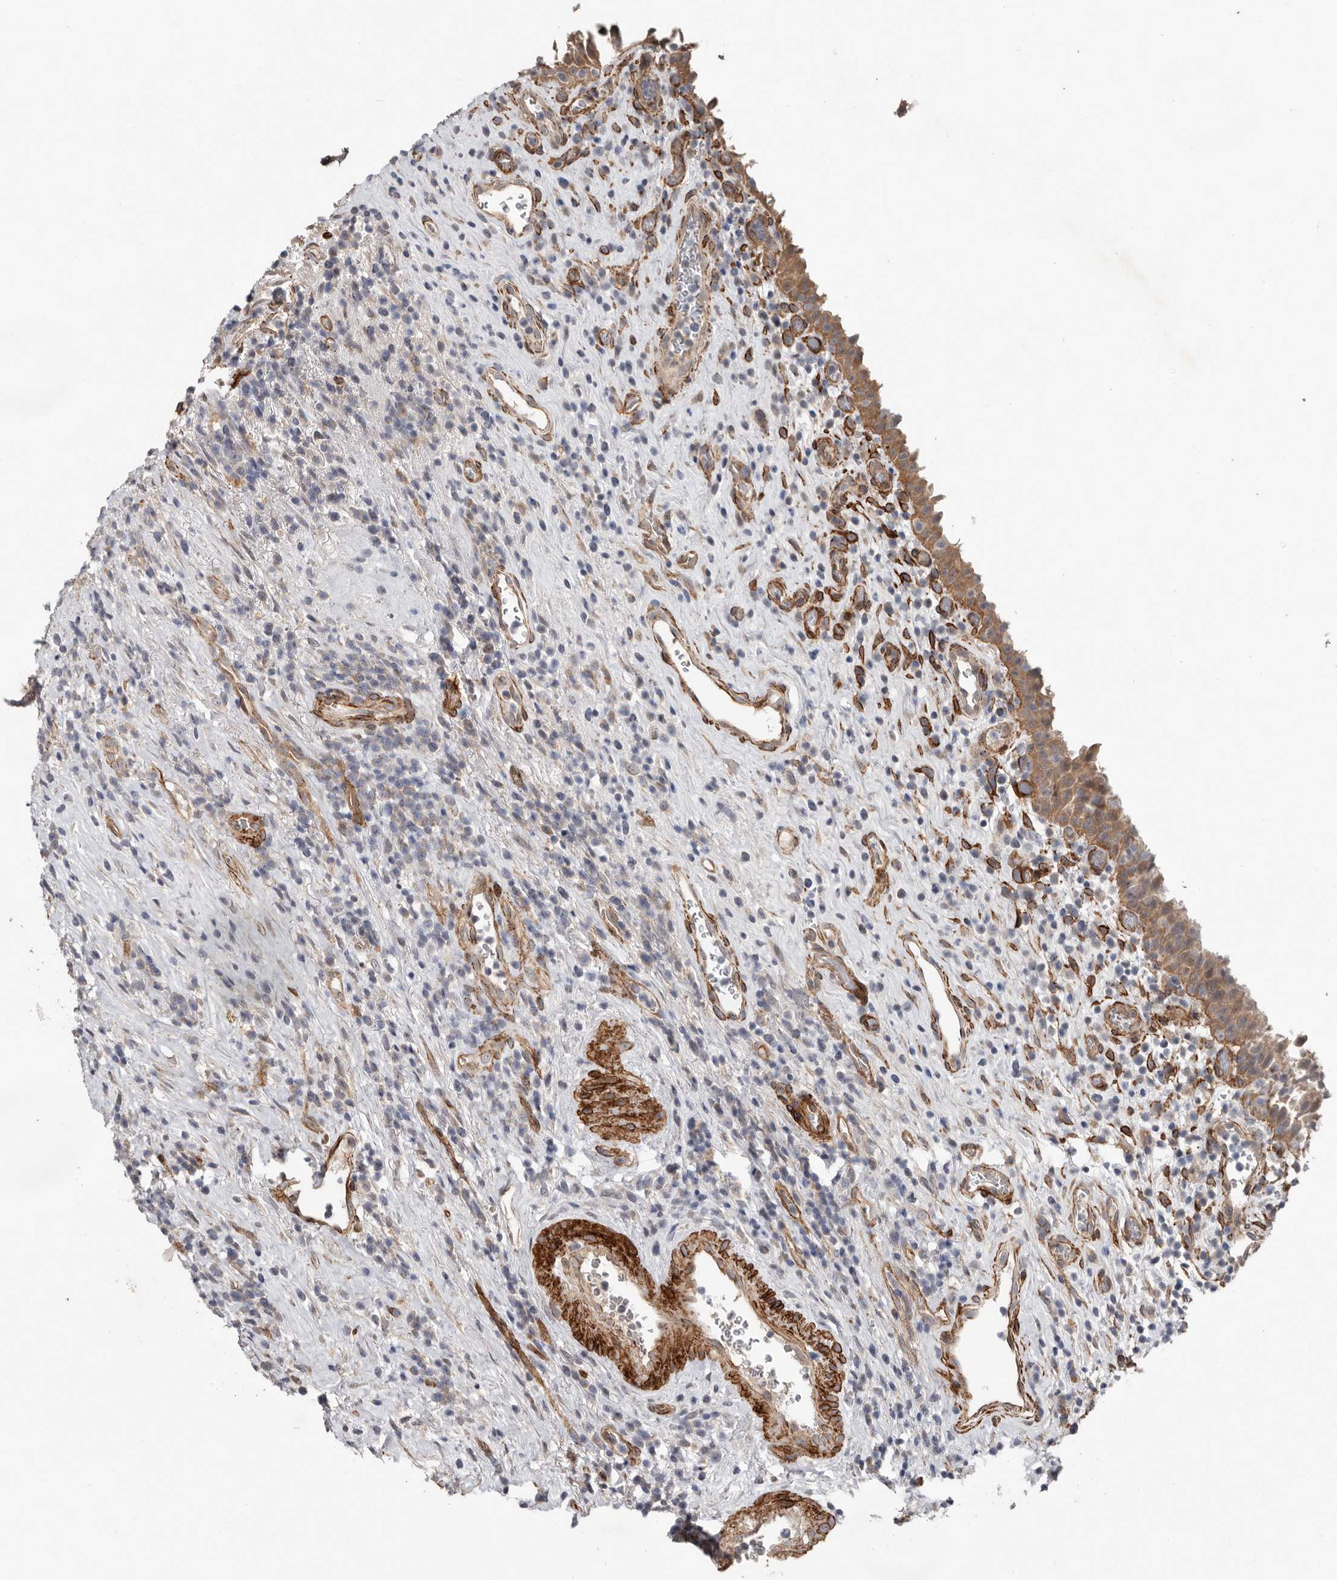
{"staining": {"intensity": "moderate", "quantity": ">75%", "location": "cytoplasmic/membranous"}, "tissue": "urinary bladder", "cell_type": "Urothelial cells", "image_type": "normal", "snomed": [{"axis": "morphology", "description": "Normal tissue, NOS"}, {"axis": "morphology", "description": "Inflammation, NOS"}, {"axis": "topography", "description": "Urinary bladder"}], "caption": "A brown stain shows moderate cytoplasmic/membranous expression of a protein in urothelial cells of unremarkable urinary bladder. (DAB IHC, brown staining for protein, blue staining for nuclei).", "gene": "RANBP17", "patient": {"sex": "female", "age": 75}}